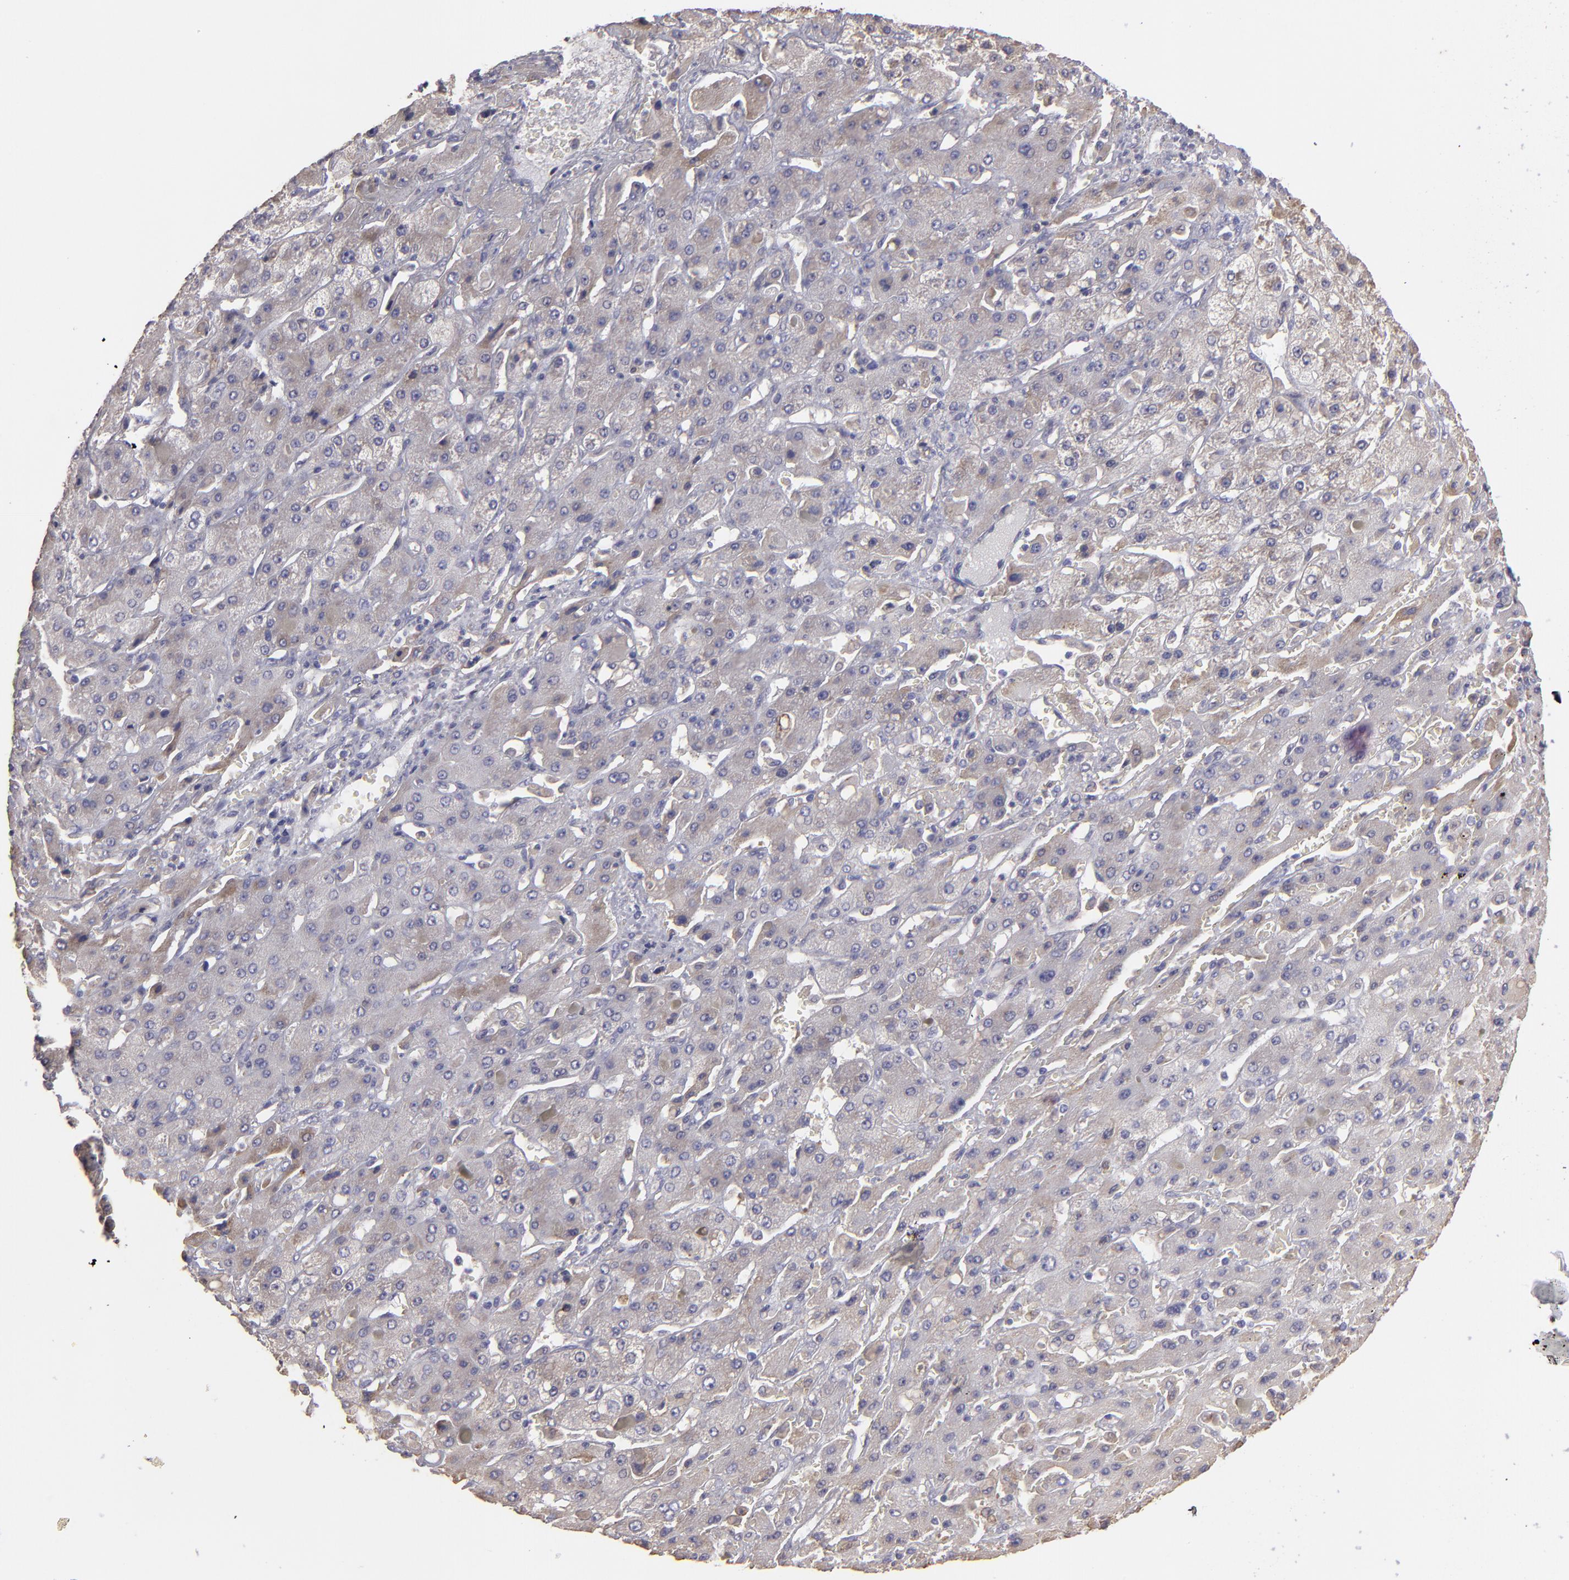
{"staining": {"intensity": "weak", "quantity": ">75%", "location": "cytoplasmic/membranous"}, "tissue": "liver cancer", "cell_type": "Tumor cells", "image_type": "cancer", "snomed": [{"axis": "morphology", "description": "Cholangiocarcinoma"}, {"axis": "topography", "description": "Liver"}], "caption": "Liver cholangiocarcinoma stained with a protein marker shows weak staining in tumor cells.", "gene": "CALR", "patient": {"sex": "female", "age": 52}}